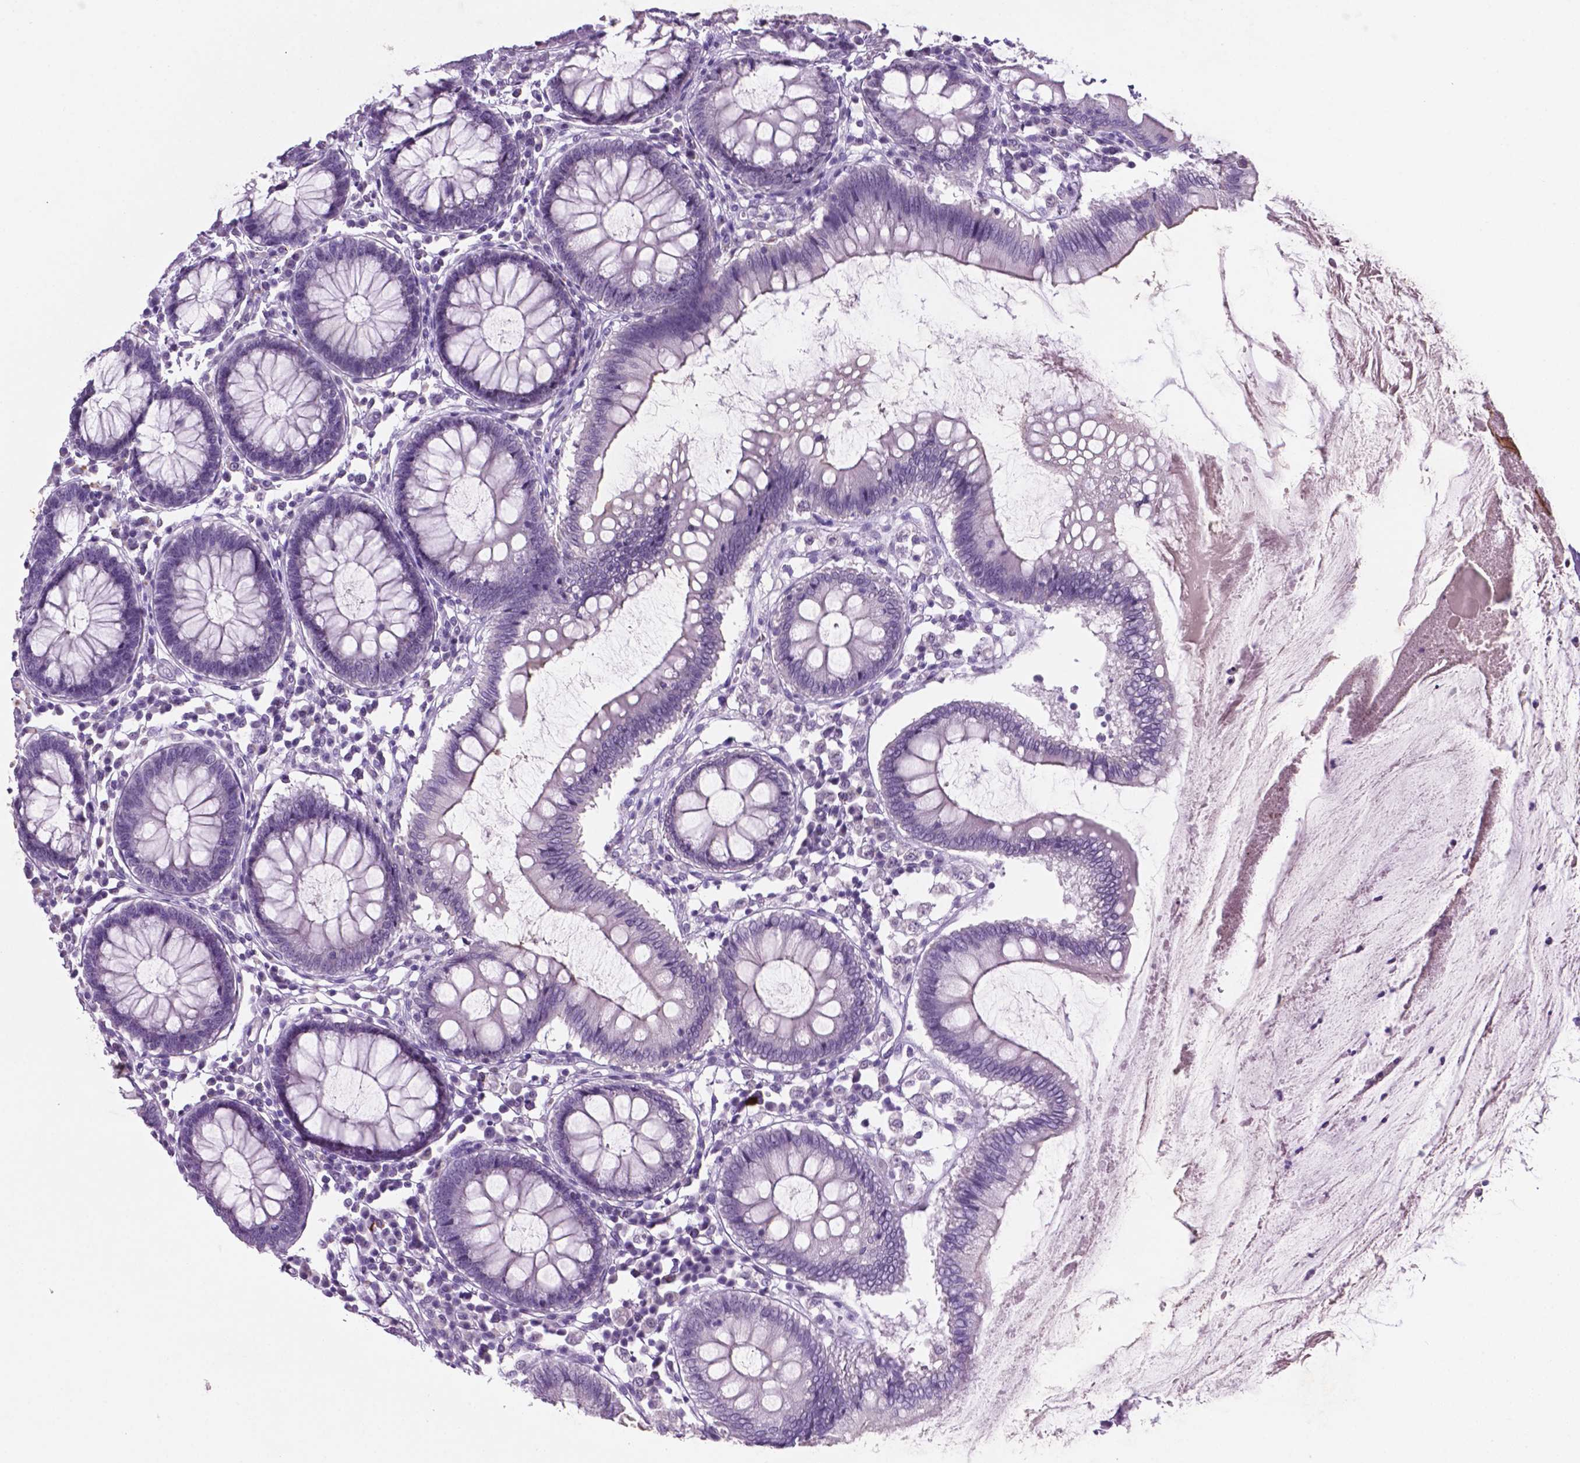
{"staining": {"intensity": "negative", "quantity": "none", "location": "none"}, "tissue": "colon", "cell_type": "Endothelial cells", "image_type": "normal", "snomed": [{"axis": "morphology", "description": "Normal tissue, NOS"}, {"axis": "morphology", "description": "Adenocarcinoma, NOS"}, {"axis": "topography", "description": "Colon"}], "caption": "The histopathology image reveals no staining of endothelial cells in unremarkable colon. Brightfield microscopy of immunohistochemistry (IHC) stained with DAB (brown) and hematoxylin (blue), captured at high magnification.", "gene": "C18orf21", "patient": {"sex": "male", "age": 83}}